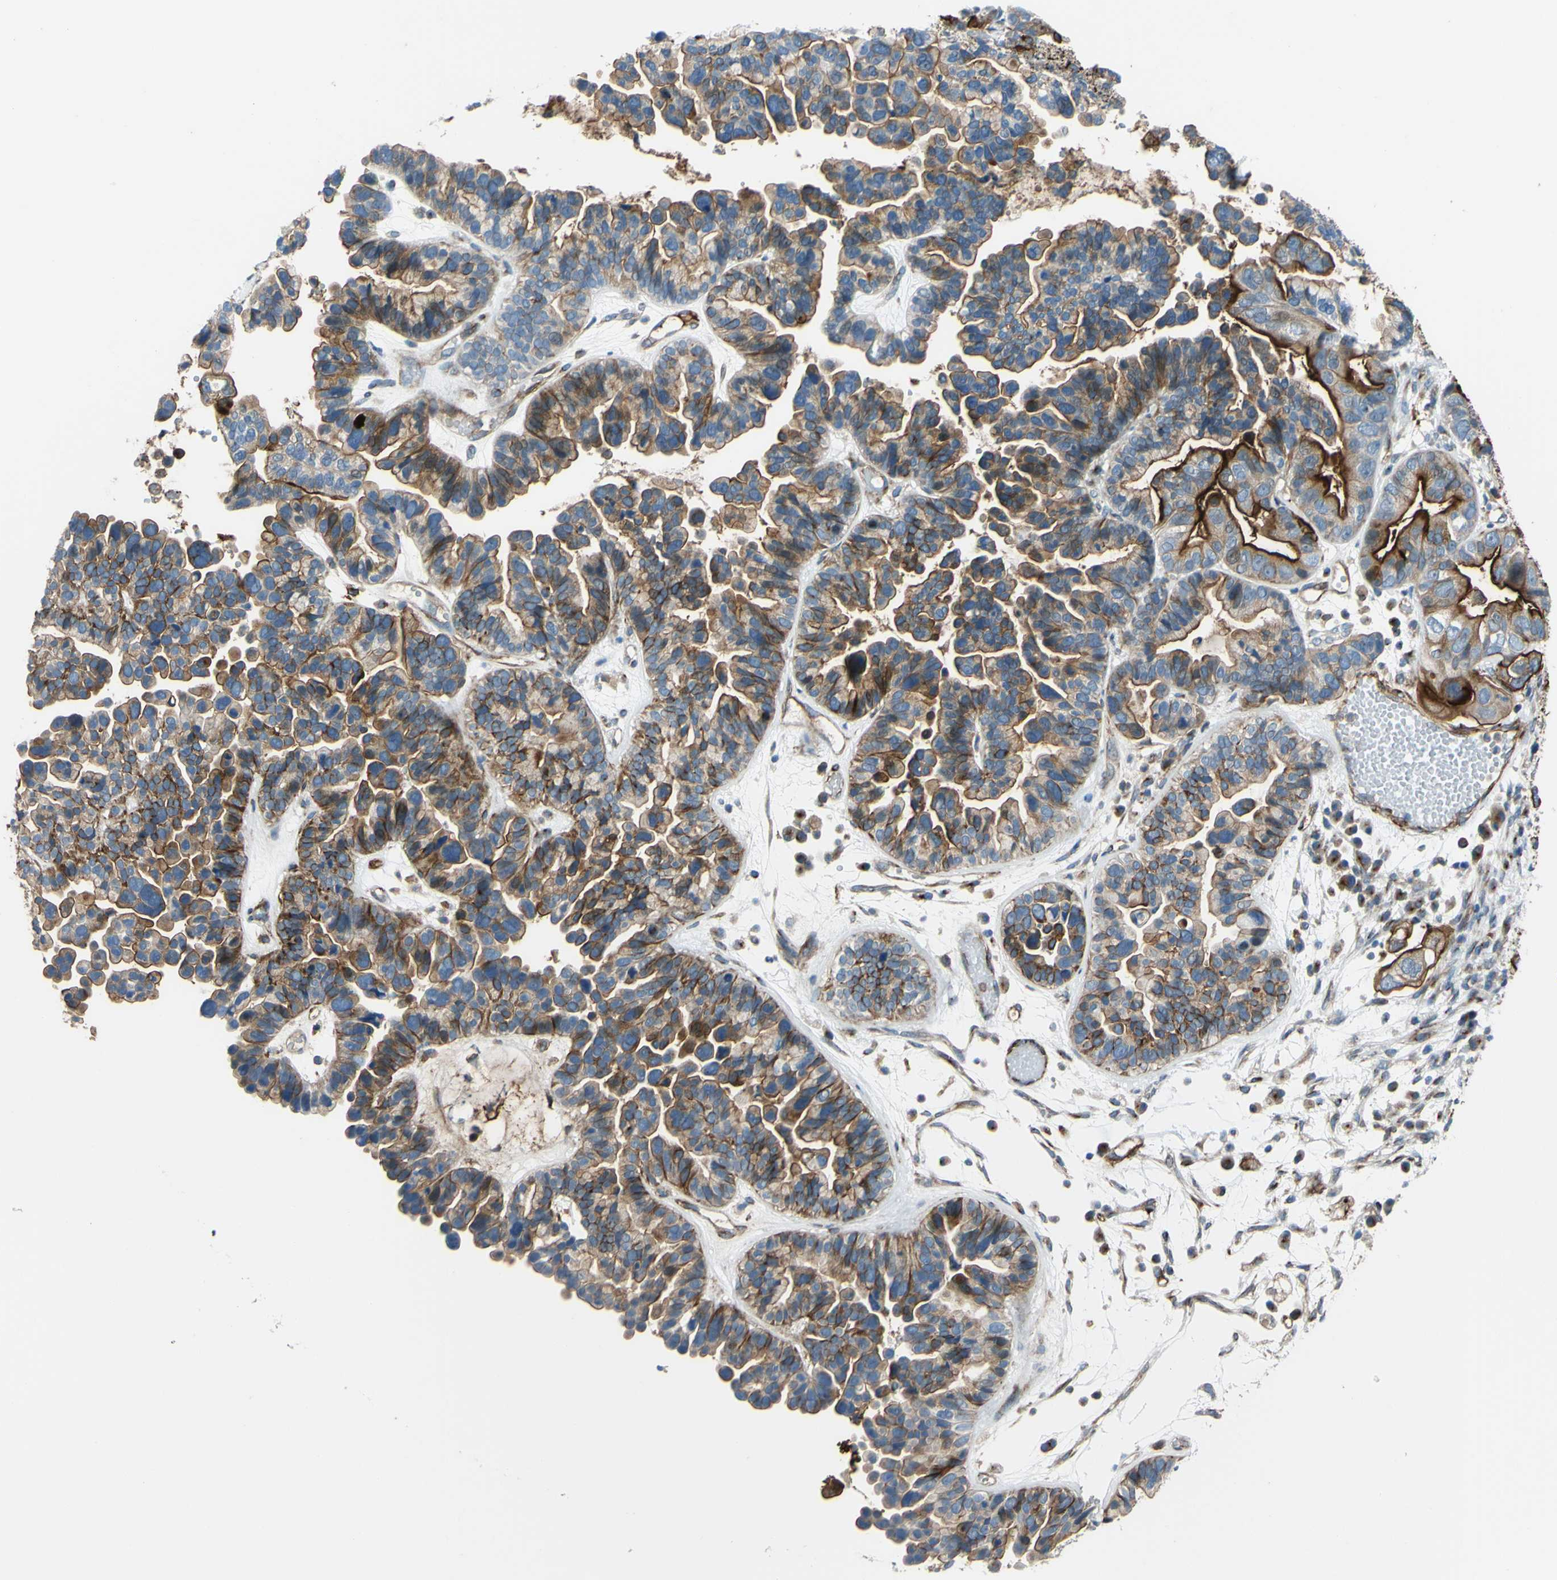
{"staining": {"intensity": "strong", "quantity": "25%-75%", "location": "cytoplasmic/membranous"}, "tissue": "ovarian cancer", "cell_type": "Tumor cells", "image_type": "cancer", "snomed": [{"axis": "morphology", "description": "Cystadenocarcinoma, serous, NOS"}, {"axis": "topography", "description": "Ovary"}], "caption": "Strong cytoplasmic/membranous protein expression is seen in about 25%-75% of tumor cells in serous cystadenocarcinoma (ovarian).", "gene": "ARHGAP1", "patient": {"sex": "female", "age": 56}}